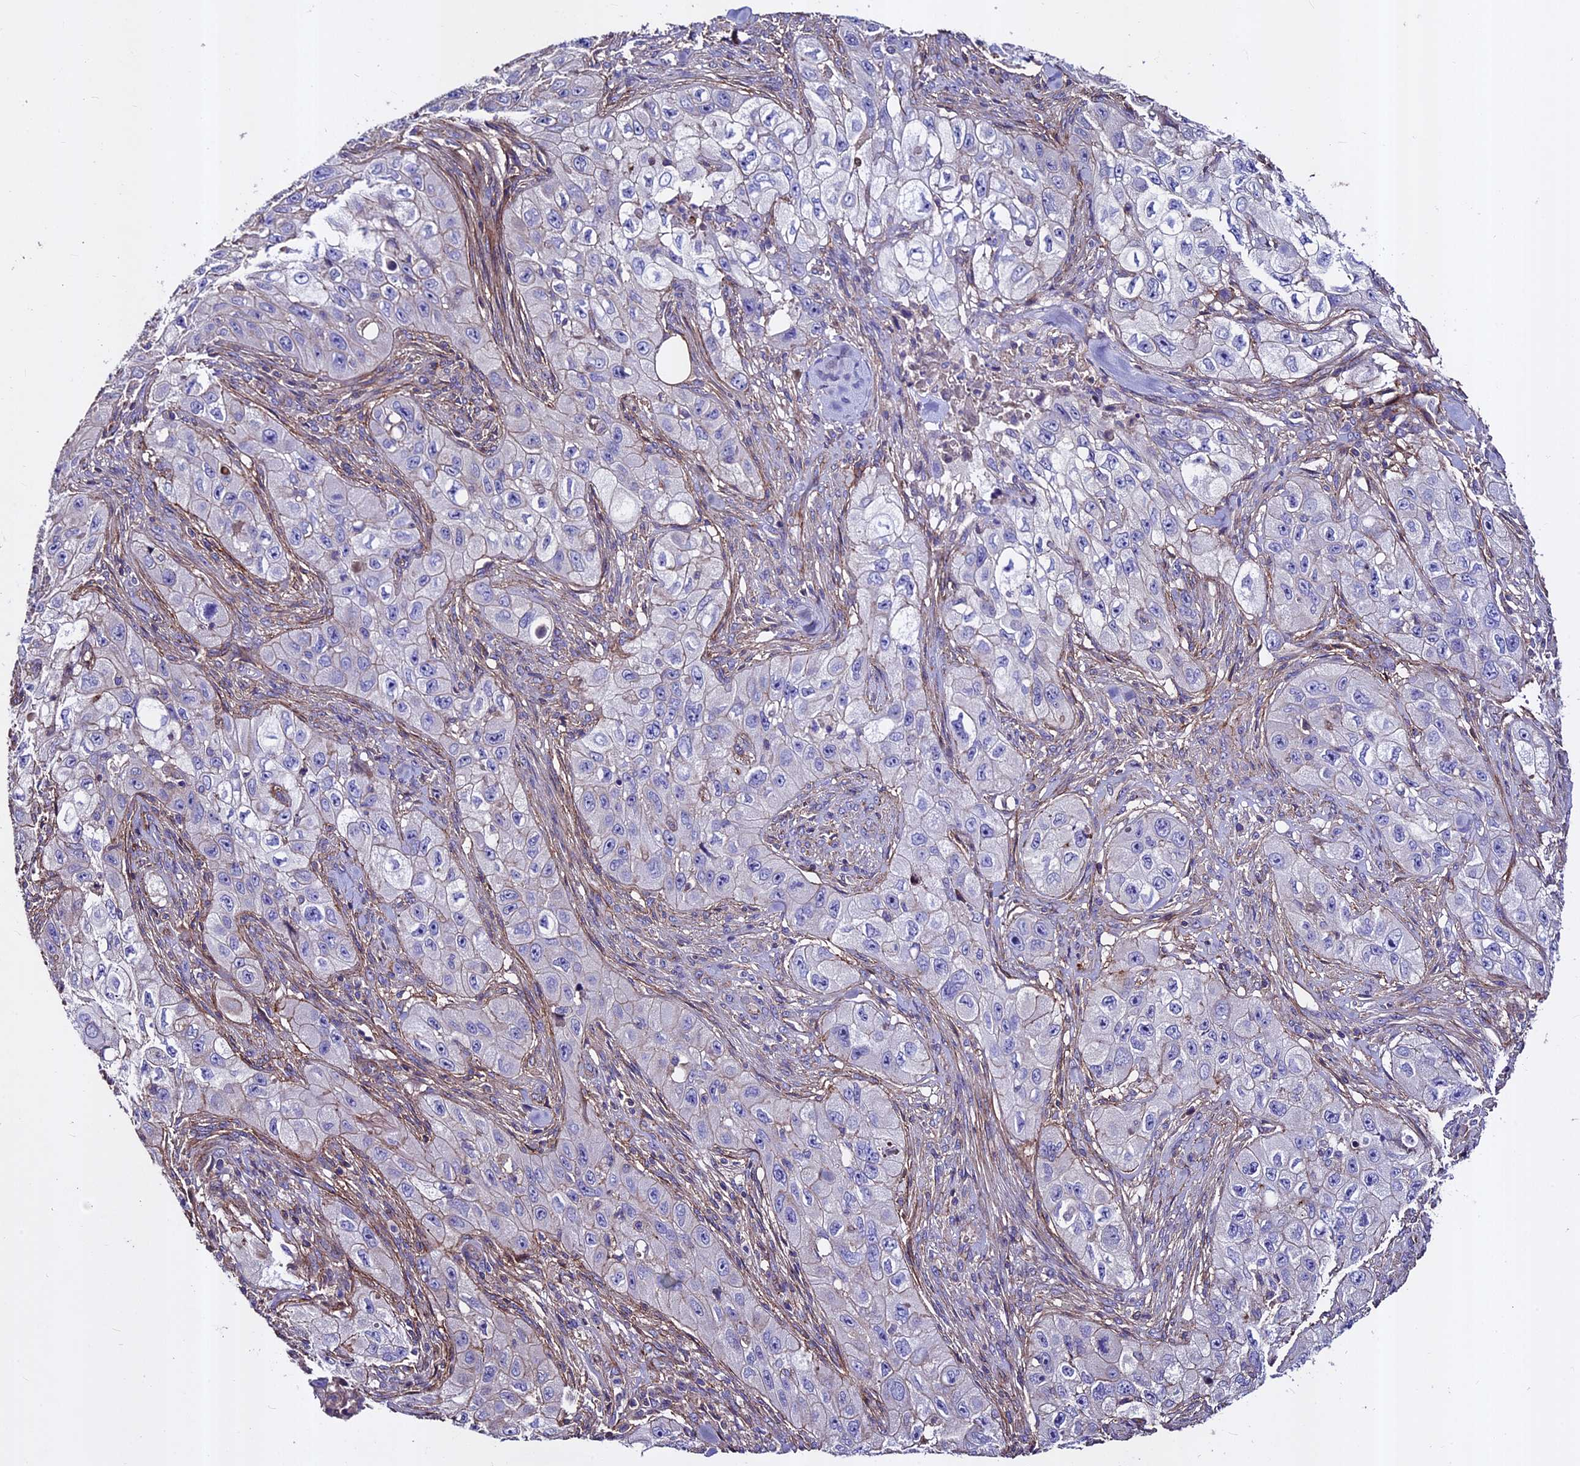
{"staining": {"intensity": "negative", "quantity": "none", "location": "none"}, "tissue": "skin cancer", "cell_type": "Tumor cells", "image_type": "cancer", "snomed": [{"axis": "morphology", "description": "Squamous cell carcinoma, NOS"}, {"axis": "topography", "description": "Skin"}, {"axis": "topography", "description": "Subcutis"}], "caption": "Immunohistochemistry (IHC) image of neoplastic tissue: human skin cancer stained with DAB (3,3'-diaminobenzidine) demonstrates no significant protein expression in tumor cells.", "gene": "EVA1B", "patient": {"sex": "male", "age": 73}}